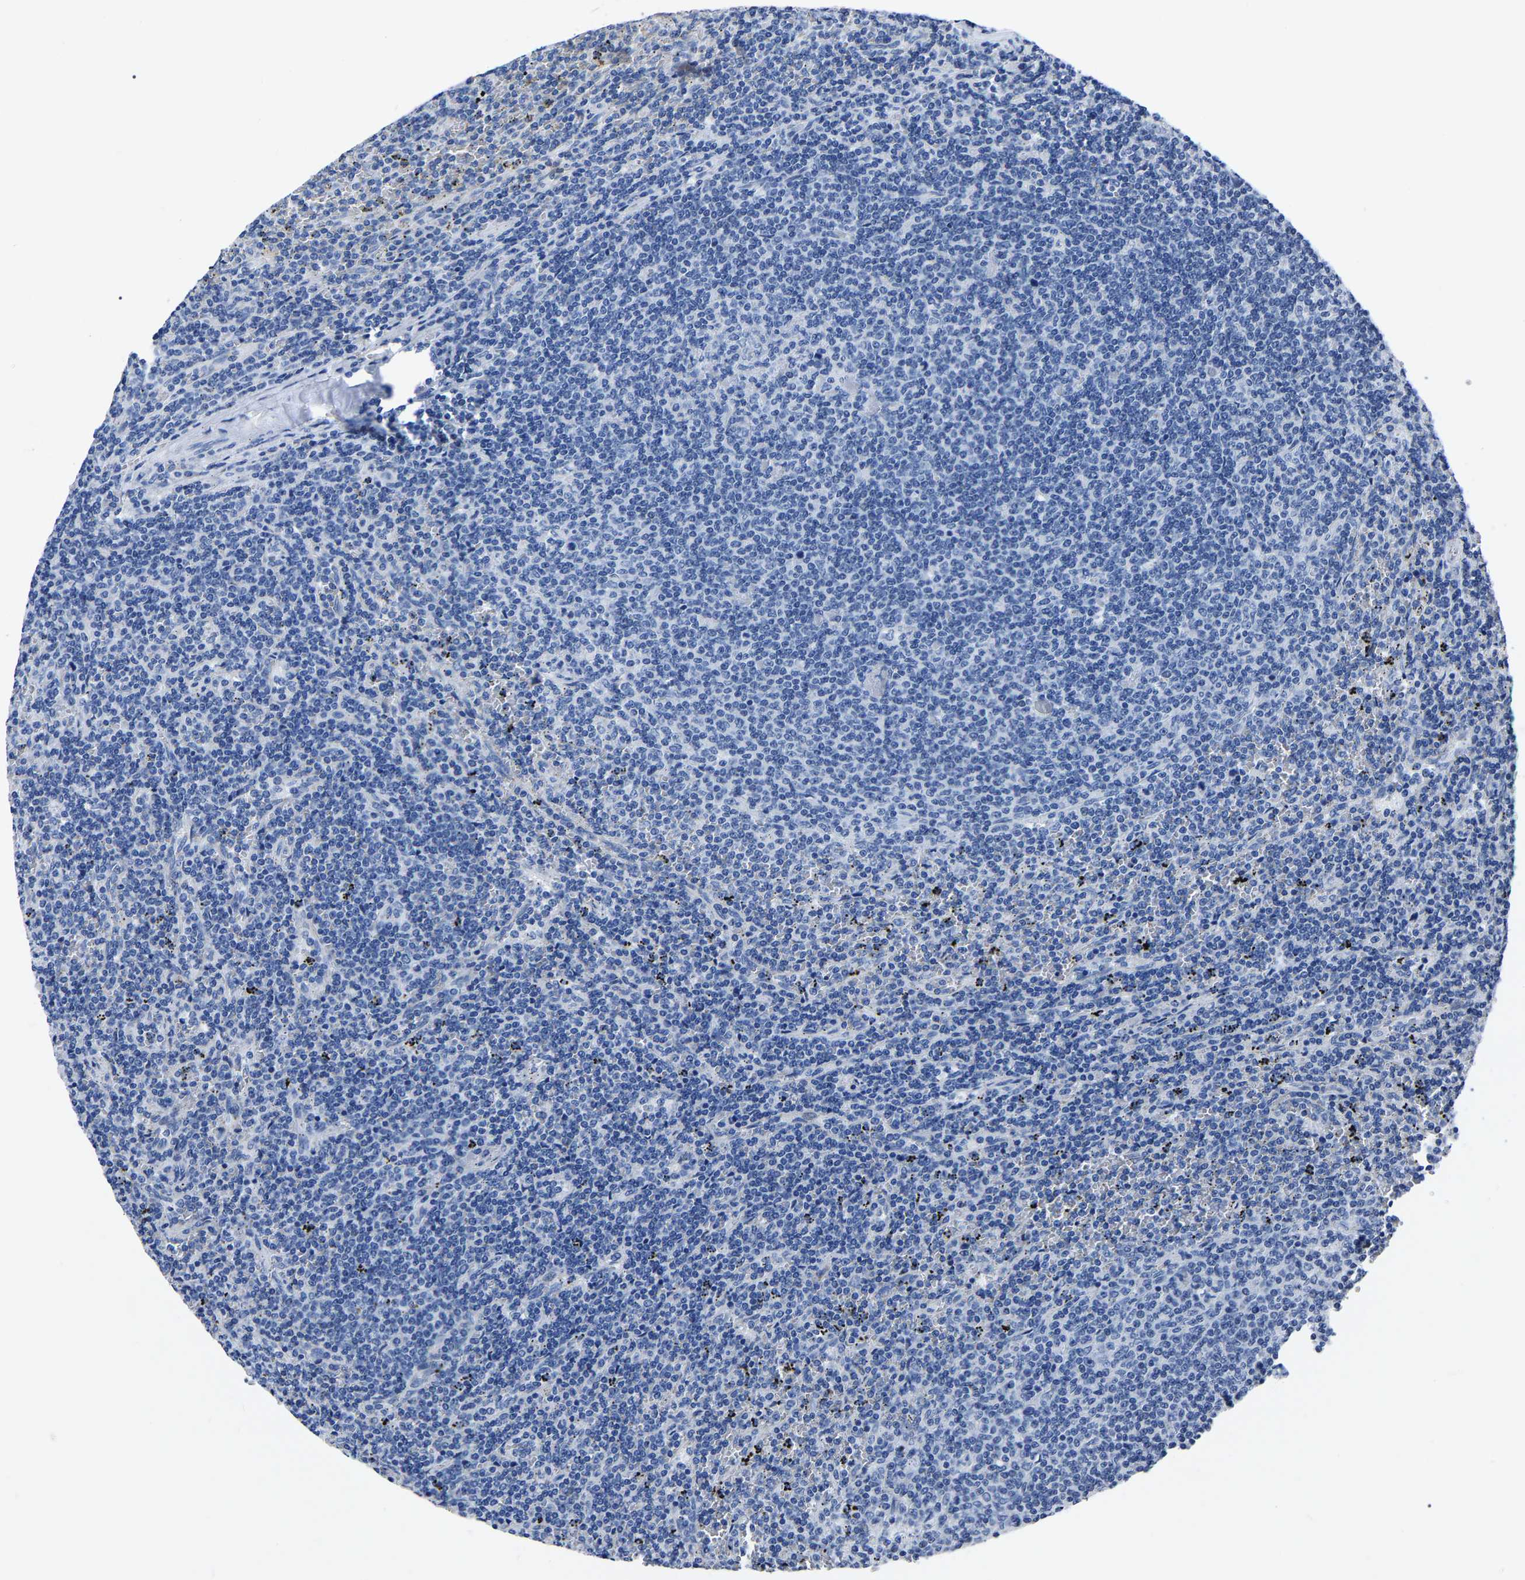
{"staining": {"intensity": "negative", "quantity": "none", "location": "none"}, "tissue": "lymphoma", "cell_type": "Tumor cells", "image_type": "cancer", "snomed": [{"axis": "morphology", "description": "Malignant lymphoma, non-Hodgkin's type, Low grade"}, {"axis": "topography", "description": "Spleen"}], "caption": "DAB immunohistochemical staining of low-grade malignant lymphoma, non-Hodgkin's type displays no significant expression in tumor cells. Nuclei are stained in blue.", "gene": "MOV10L1", "patient": {"sex": "female", "age": 50}}